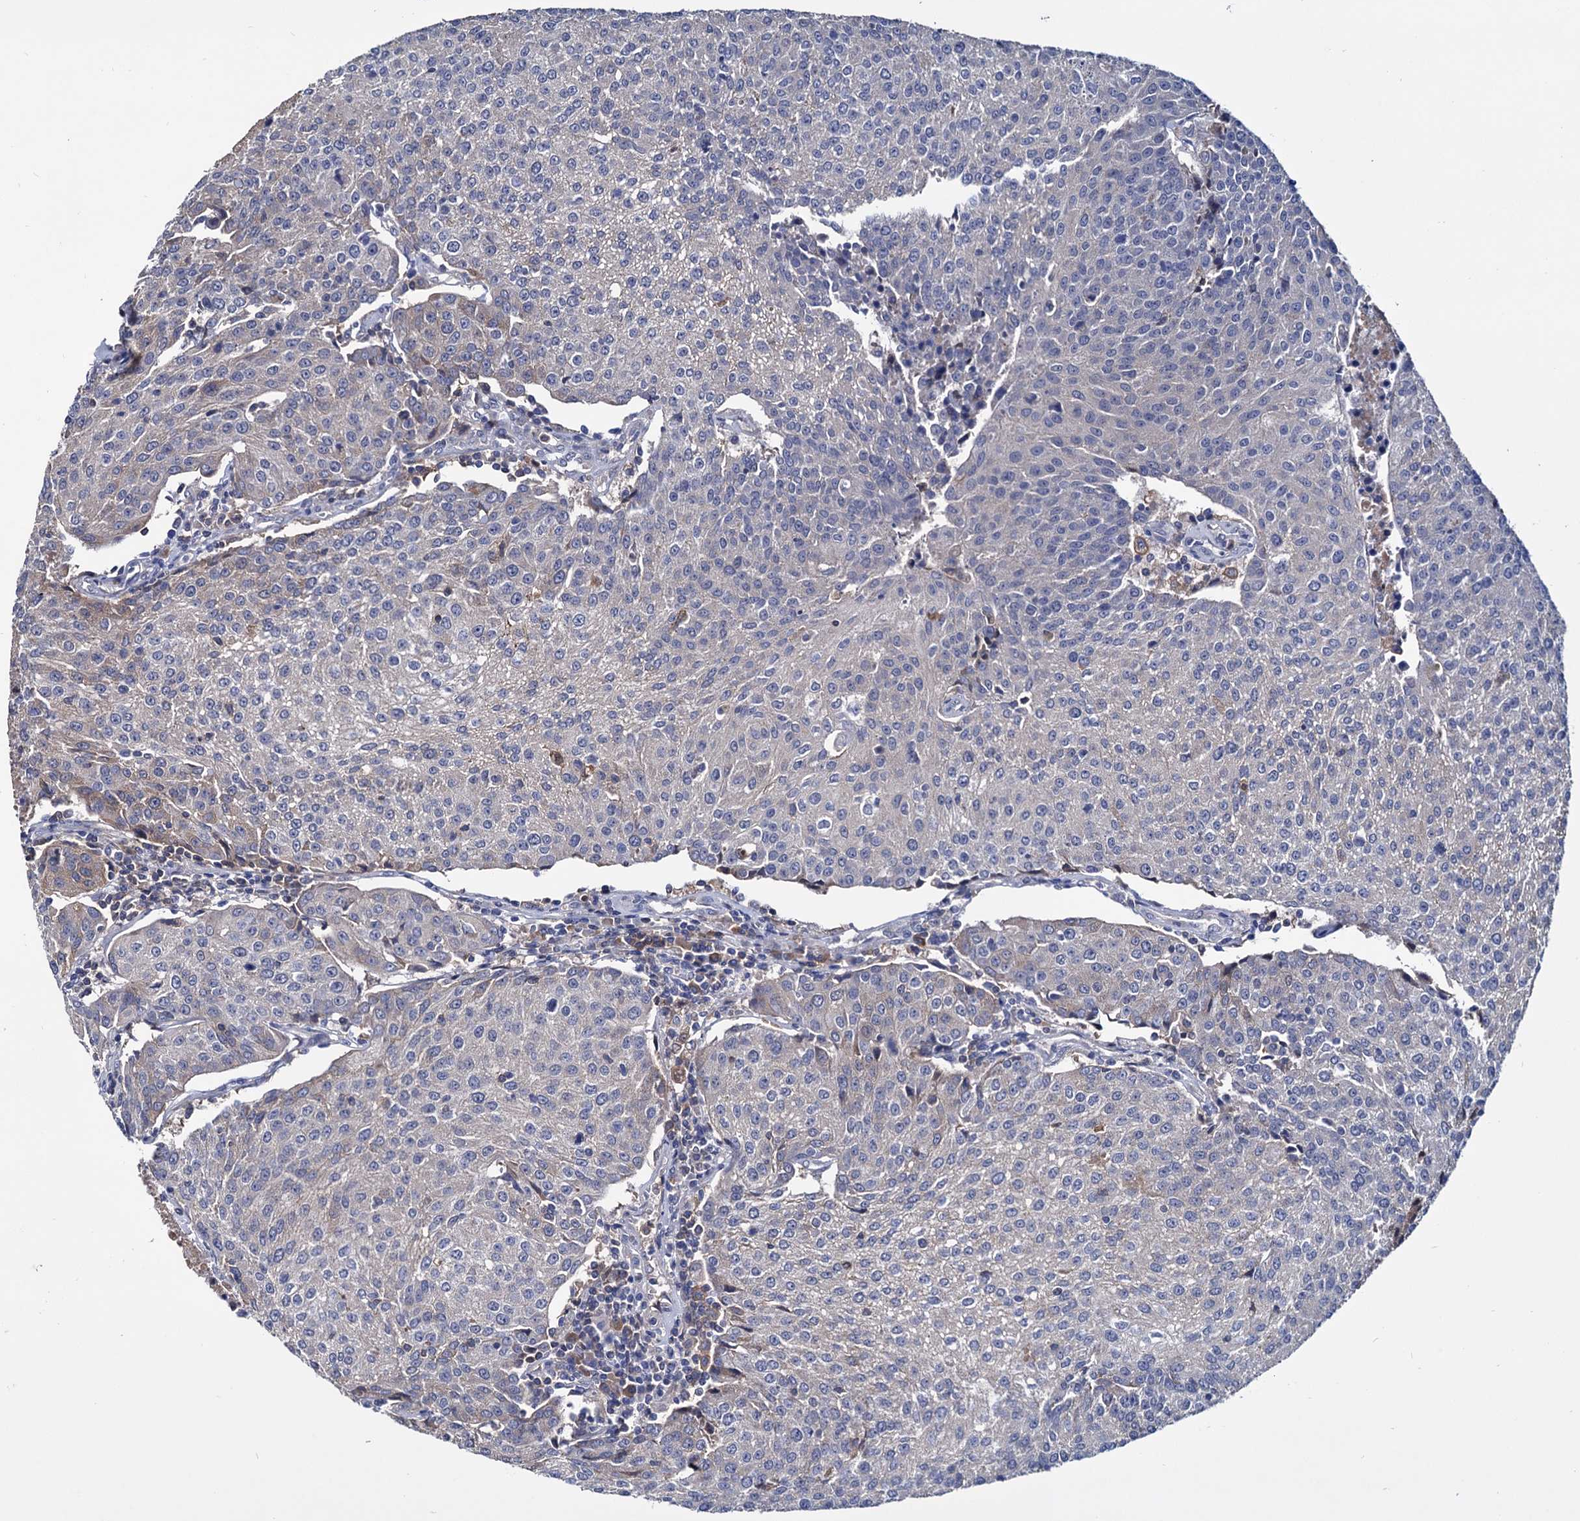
{"staining": {"intensity": "negative", "quantity": "none", "location": "none"}, "tissue": "urothelial cancer", "cell_type": "Tumor cells", "image_type": "cancer", "snomed": [{"axis": "morphology", "description": "Urothelial carcinoma, High grade"}, {"axis": "topography", "description": "Urinary bladder"}], "caption": "Tumor cells show no significant positivity in urothelial carcinoma (high-grade). The staining is performed using DAB (3,3'-diaminobenzidine) brown chromogen with nuclei counter-stained in using hematoxylin.", "gene": "NPAS4", "patient": {"sex": "female", "age": 85}}